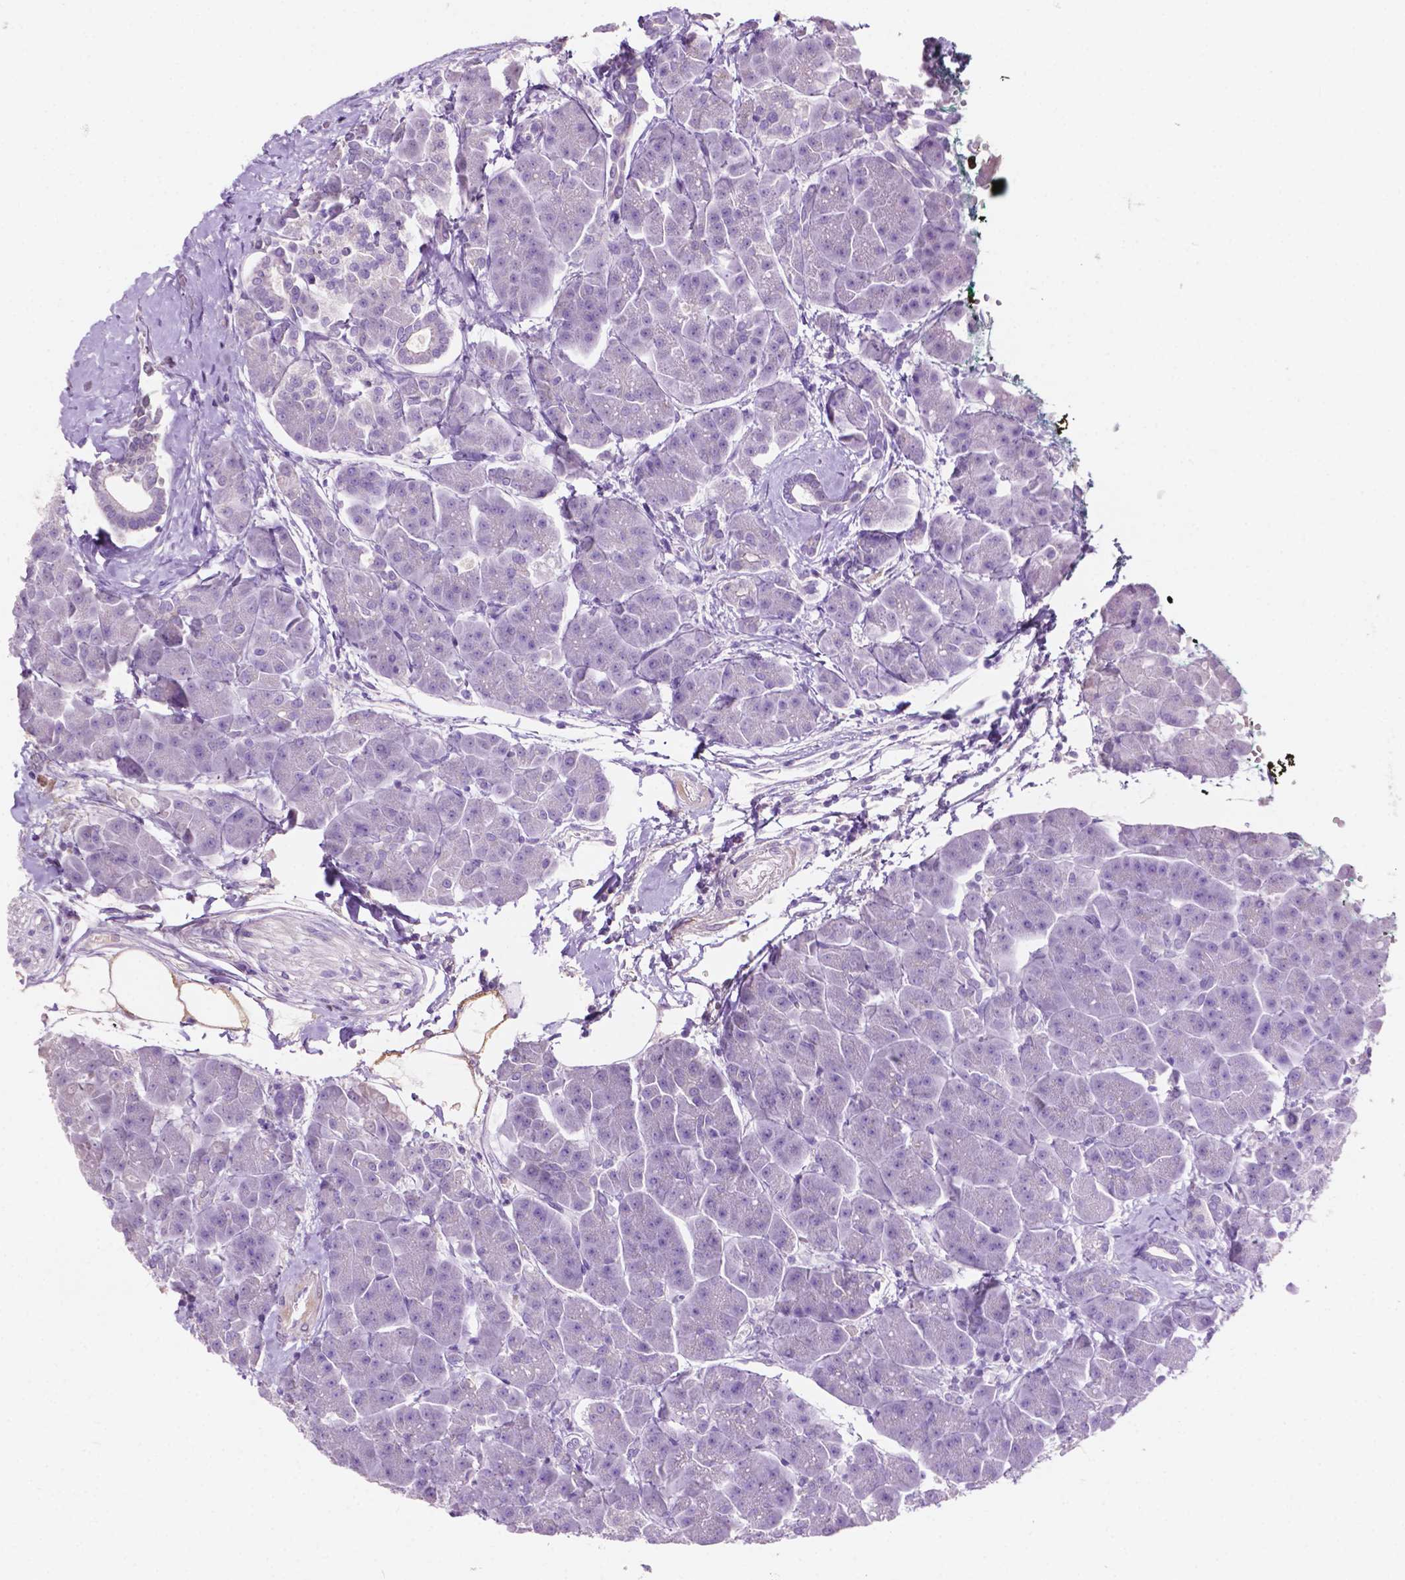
{"staining": {"intensity": "negative", "quantity": "none", "location": "none"}, "tissue": "pancreas", "cell_type": "Exocrine glandular cells", "image_type": "normal", "snomed": [{"axis": "morphology", "description": "Normal tissue, NOS"}, {"axis": "topography", "description": "Adipose tissue"}, {"axis": "topography", "description": "Pancreas"}, {"axis": "topography", "description": "Peripheral nerve tissue"}], "caption": "High power microscopy histopathology image of an immunohistochemistry image of normal pancreas, revealing no significant expression in exocrine glandular cells. (Stains: DAB (3,3'-diaminobenzidine) immunohistochemistry (IHC) with hematoxylin counter stain, Microscopy: brightfield microscopy at high magnification).", "gene": "CLDN17", "patient": {"sex": "female", "age": 58}}